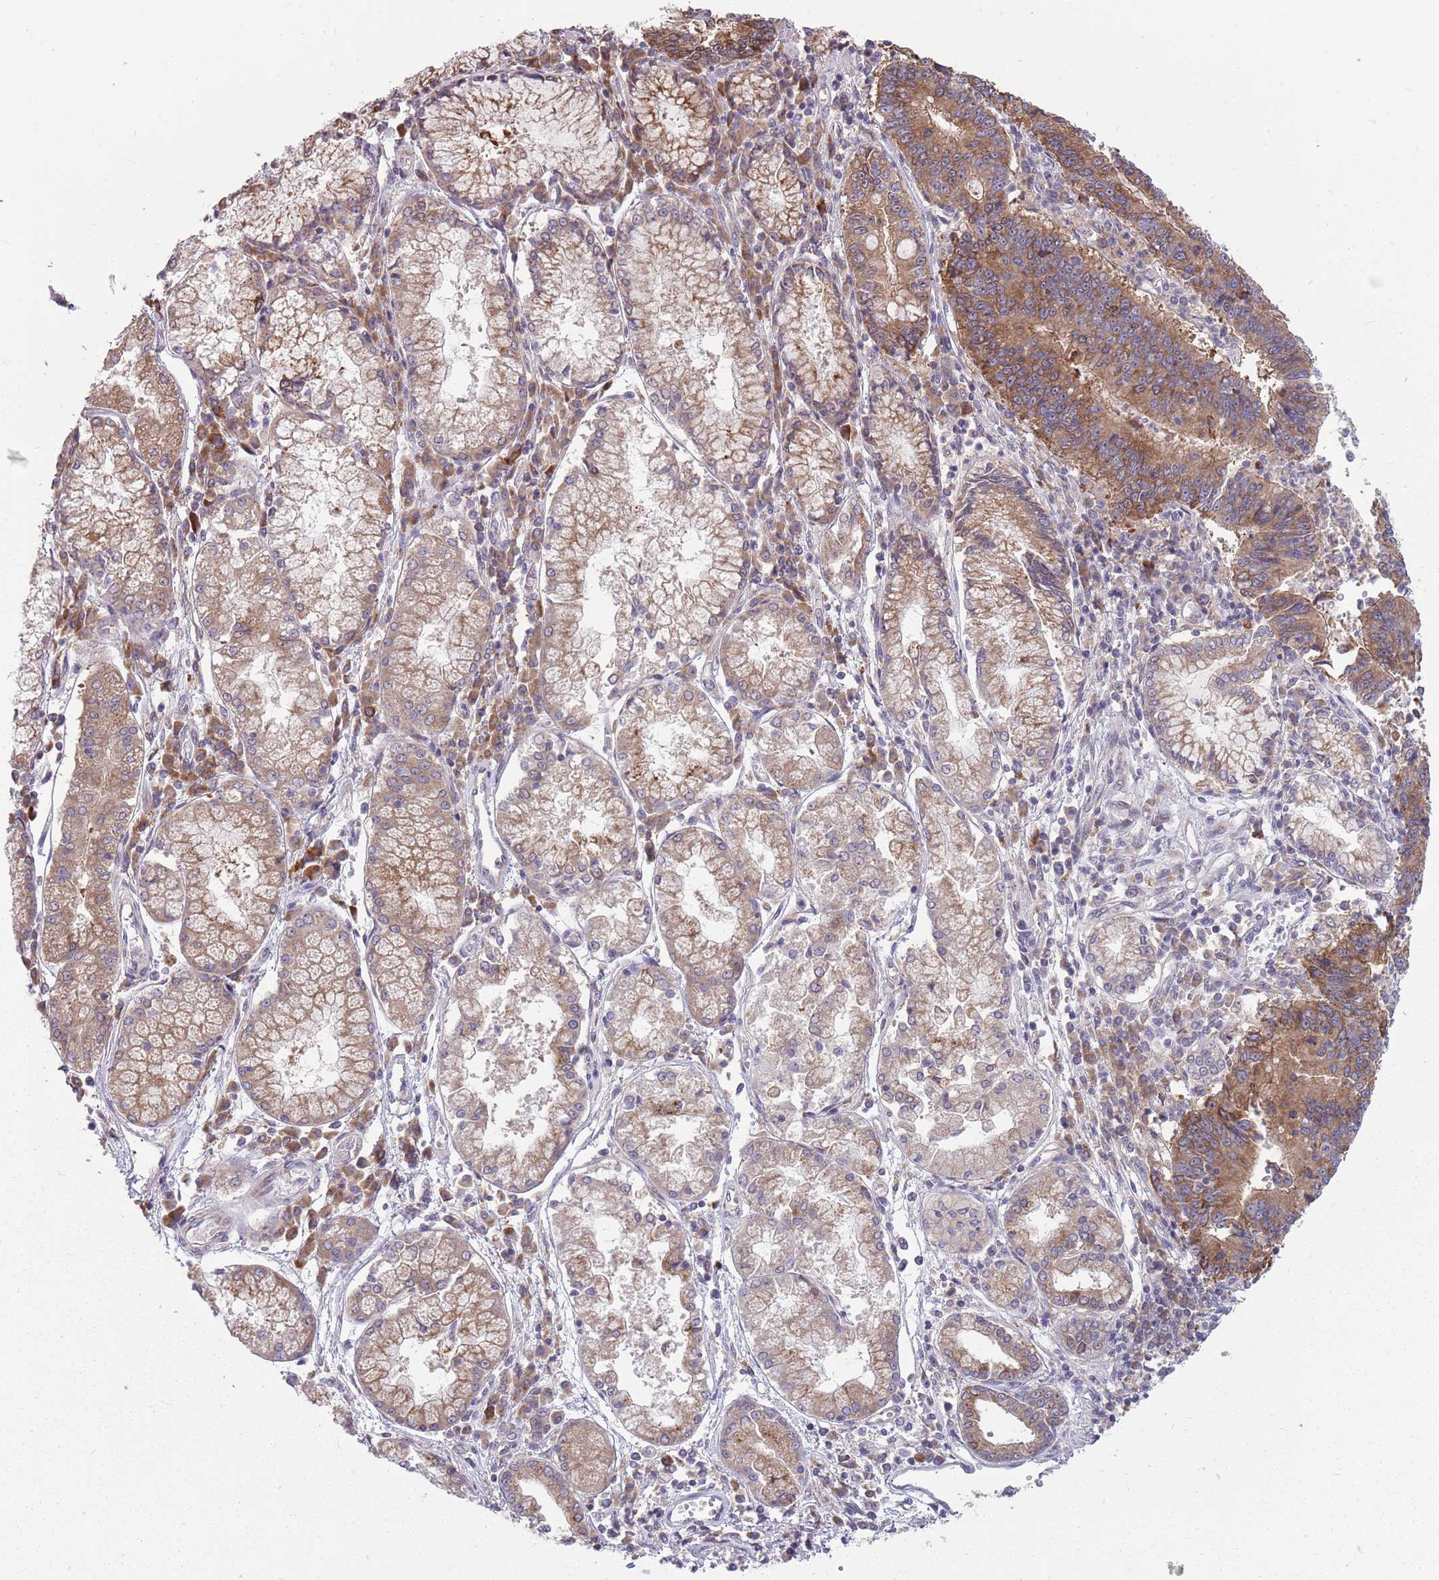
{"staining": {"intensity": "moderate", "quantity": ">75%", "location": "cytoplasmic/membranous"}, "tissue": "stomach cancer", "cell_type": "Tumor cells", "image_type": "cancer", "snomed": [{"axis": "morphology", "description": "Adenocarcinoma, NOS"}, {"axis": "topography", "description": "Stomach"}], "caption": "This is an image of immunohistochemistry staining of stomach cancer (adenocarcinoma), which shows moderate expression in the cytoplasmic/membranous of tumor cells.", "gene": "PPP1R27", "patient": {"sex": "male", "age": 59}}